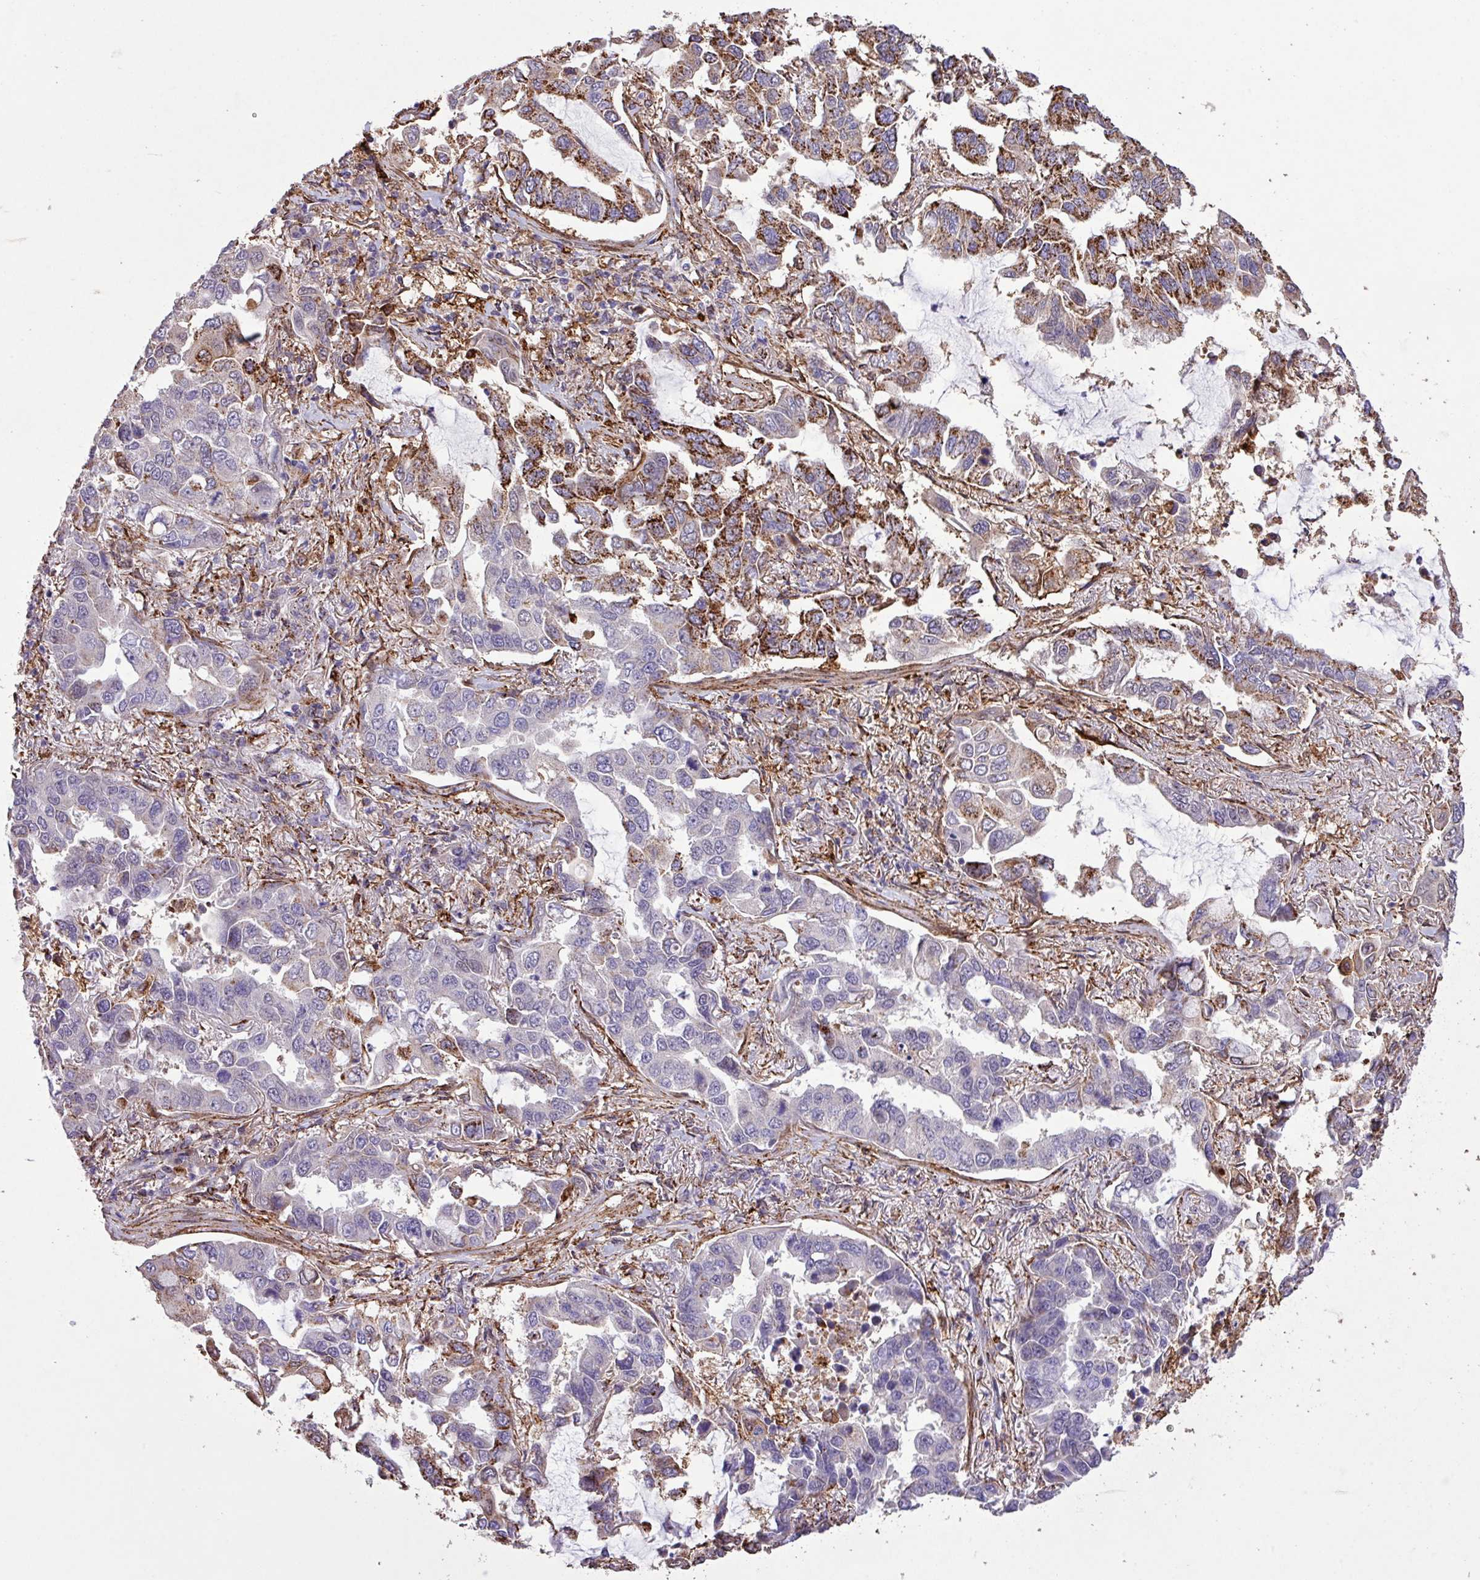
{"staining": {"intensity": "moderate", "quantity": "<25%", "location": "cytoplasmic/membranous"}, "tissue": "lung cancer", "cell_type": "Tumor cells", "image_type": "cancer", "snomed": [{"axis": "morphology", "description": "Adenocarcinoma, NOS"}, {"axis": "topography", "description": "Lung"}], "caption": "The histopathology image reveals immunohistochemical staining of lung cancer (adenocarcinoma). There is moderate cytoplasmic/membranous positivity is identified in approximately <25% of tumor cells.", "gene": "RPP25L", "patient": {"sex": "male", "age": 64}}